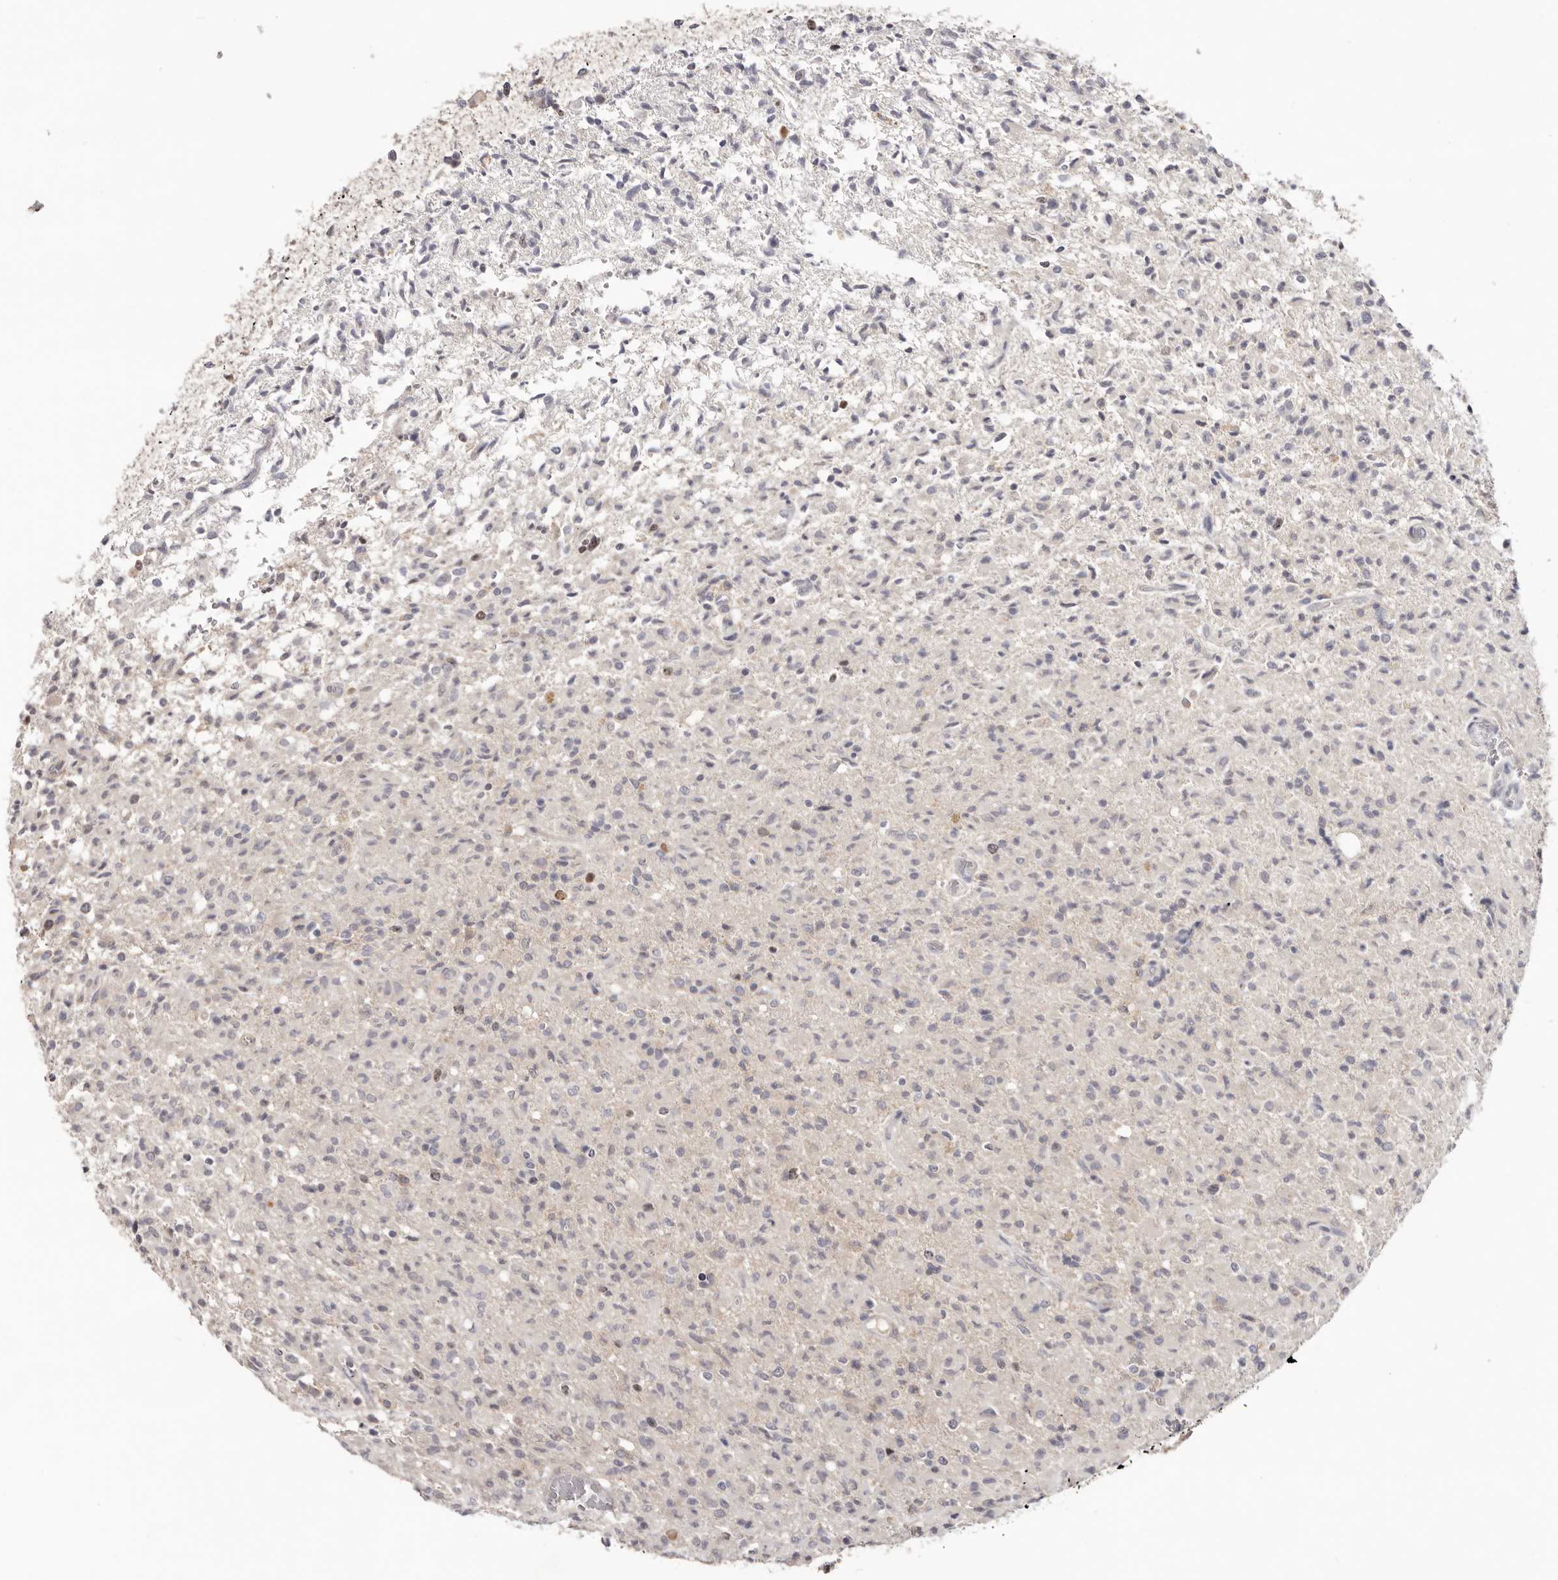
{"staining": {"intensity": "negative", "quantity": "none", "location": "none"}, "tissue": "glioma", "cell_type": "Tumor cells", "image_type": "cancer", "snomed": [{"axis": "morphology", "description": "Glioma, malignant, High grade"}, {"axis": "topography", "description": "Brain"}], "caption": "This photomicrograph is of malignant glioma (high-grade) stained with IHC to label a protein in brown with the nuclei are counter-stained blue. There is no positivity in tumor cells.", "gene": "CCDC190", "patient": {"sex": "female", "age": 57}}